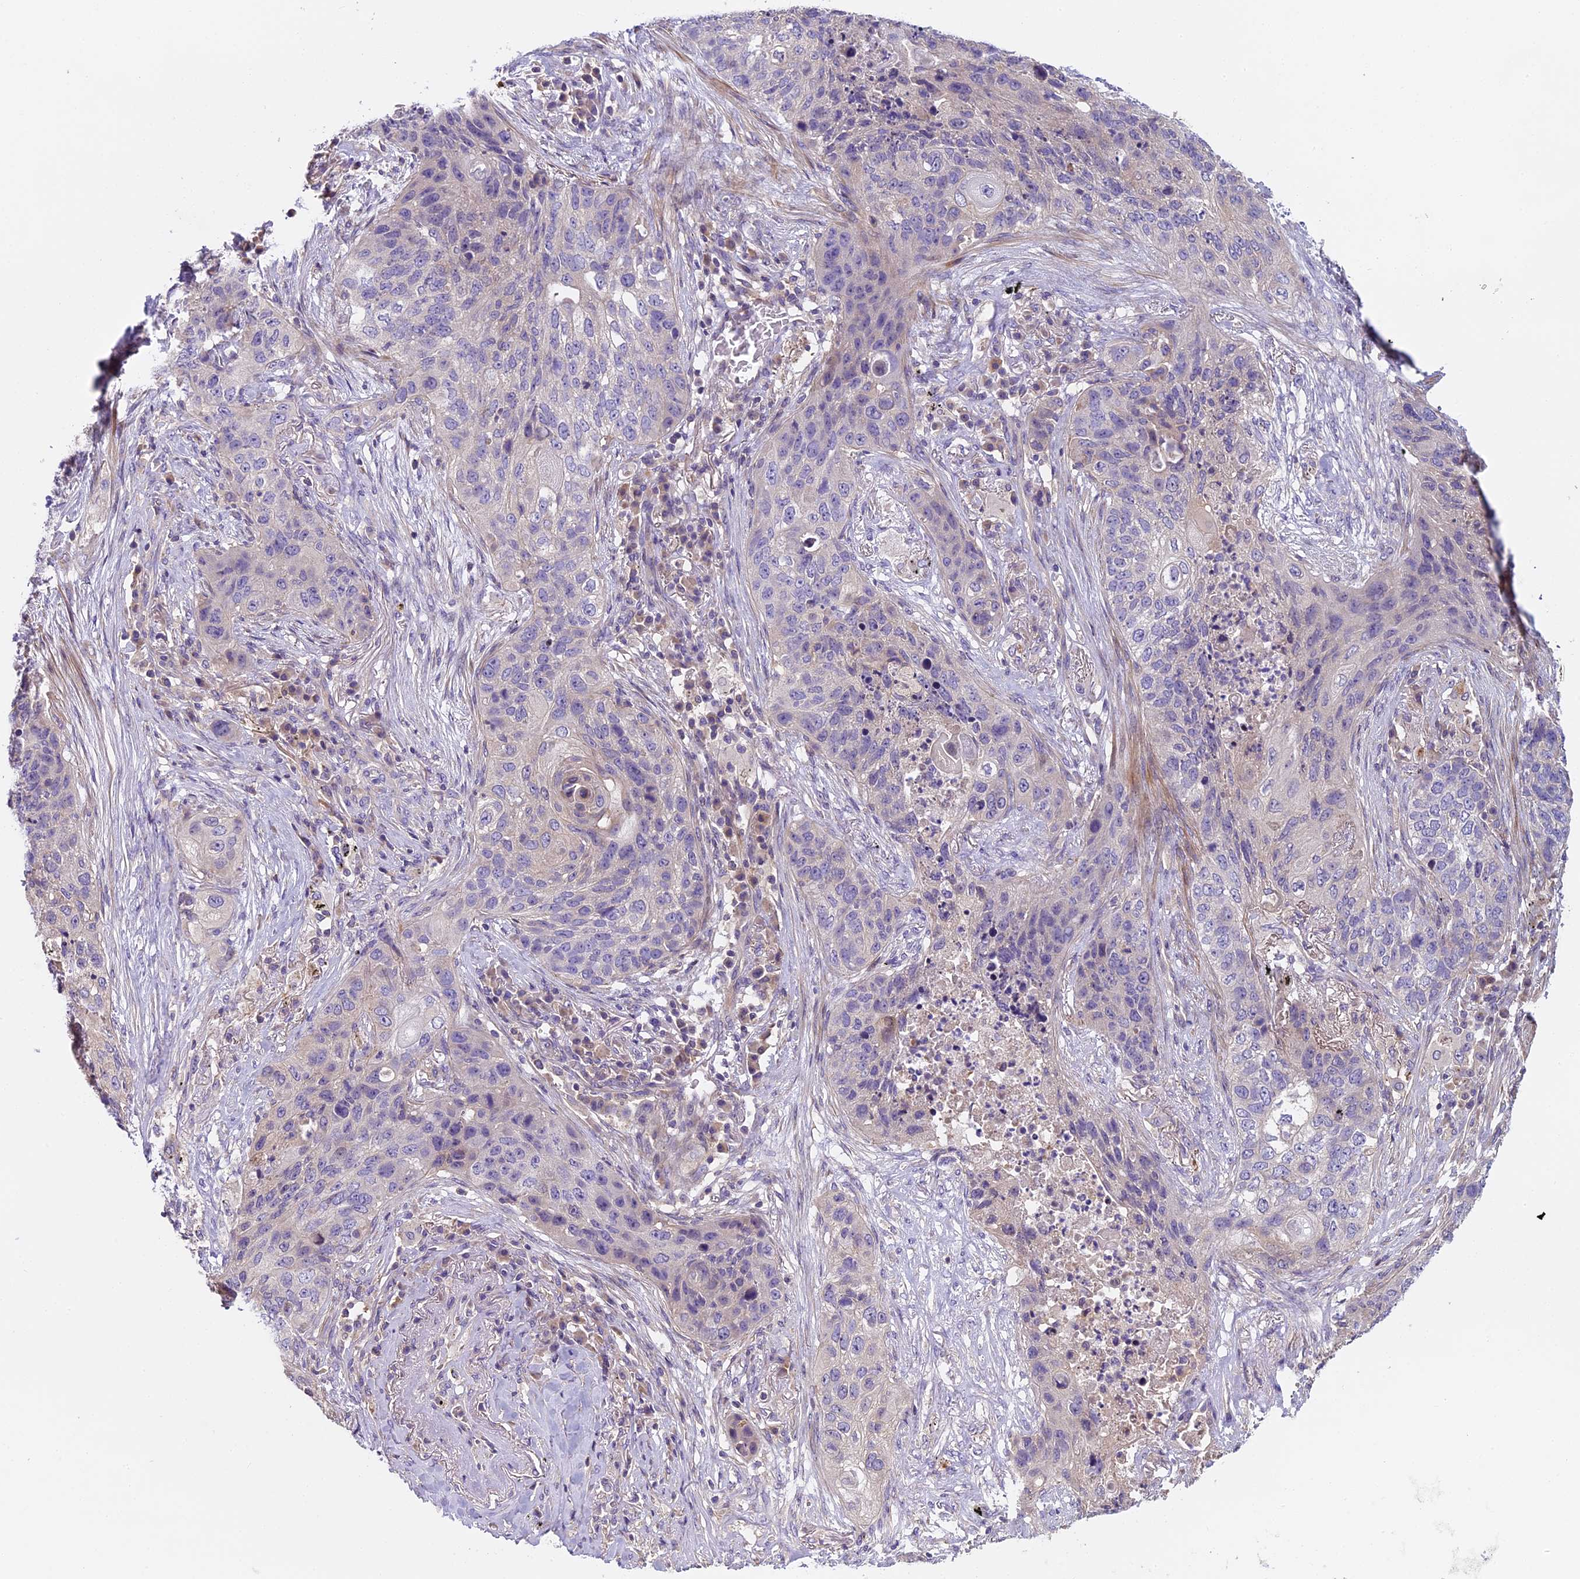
{"staining": {"intensity": "negative", "quantity": "none", "location": "none"}, "tissue": "lung cancer", "cell_type": "Tumor cells", "image_type": "cancer", "snomed": [{"axis": "morphology", "description": "Squamous cell carcinoma, NOS"}, {"axis": "topography", "description": "Lung"}], "caption": "Tumor cells show no significant protein expression in lung cancer (squamous cell carcinoma). The staining was performed using DAB (3,3'-diaminobenzidine) to visualize the protein expression in brown, while the nuclei were stained in blue with hematoxylin (Magnification: 20x).", "gene": "FAM98C", "patient": {"sex": "female", "age": 63}}